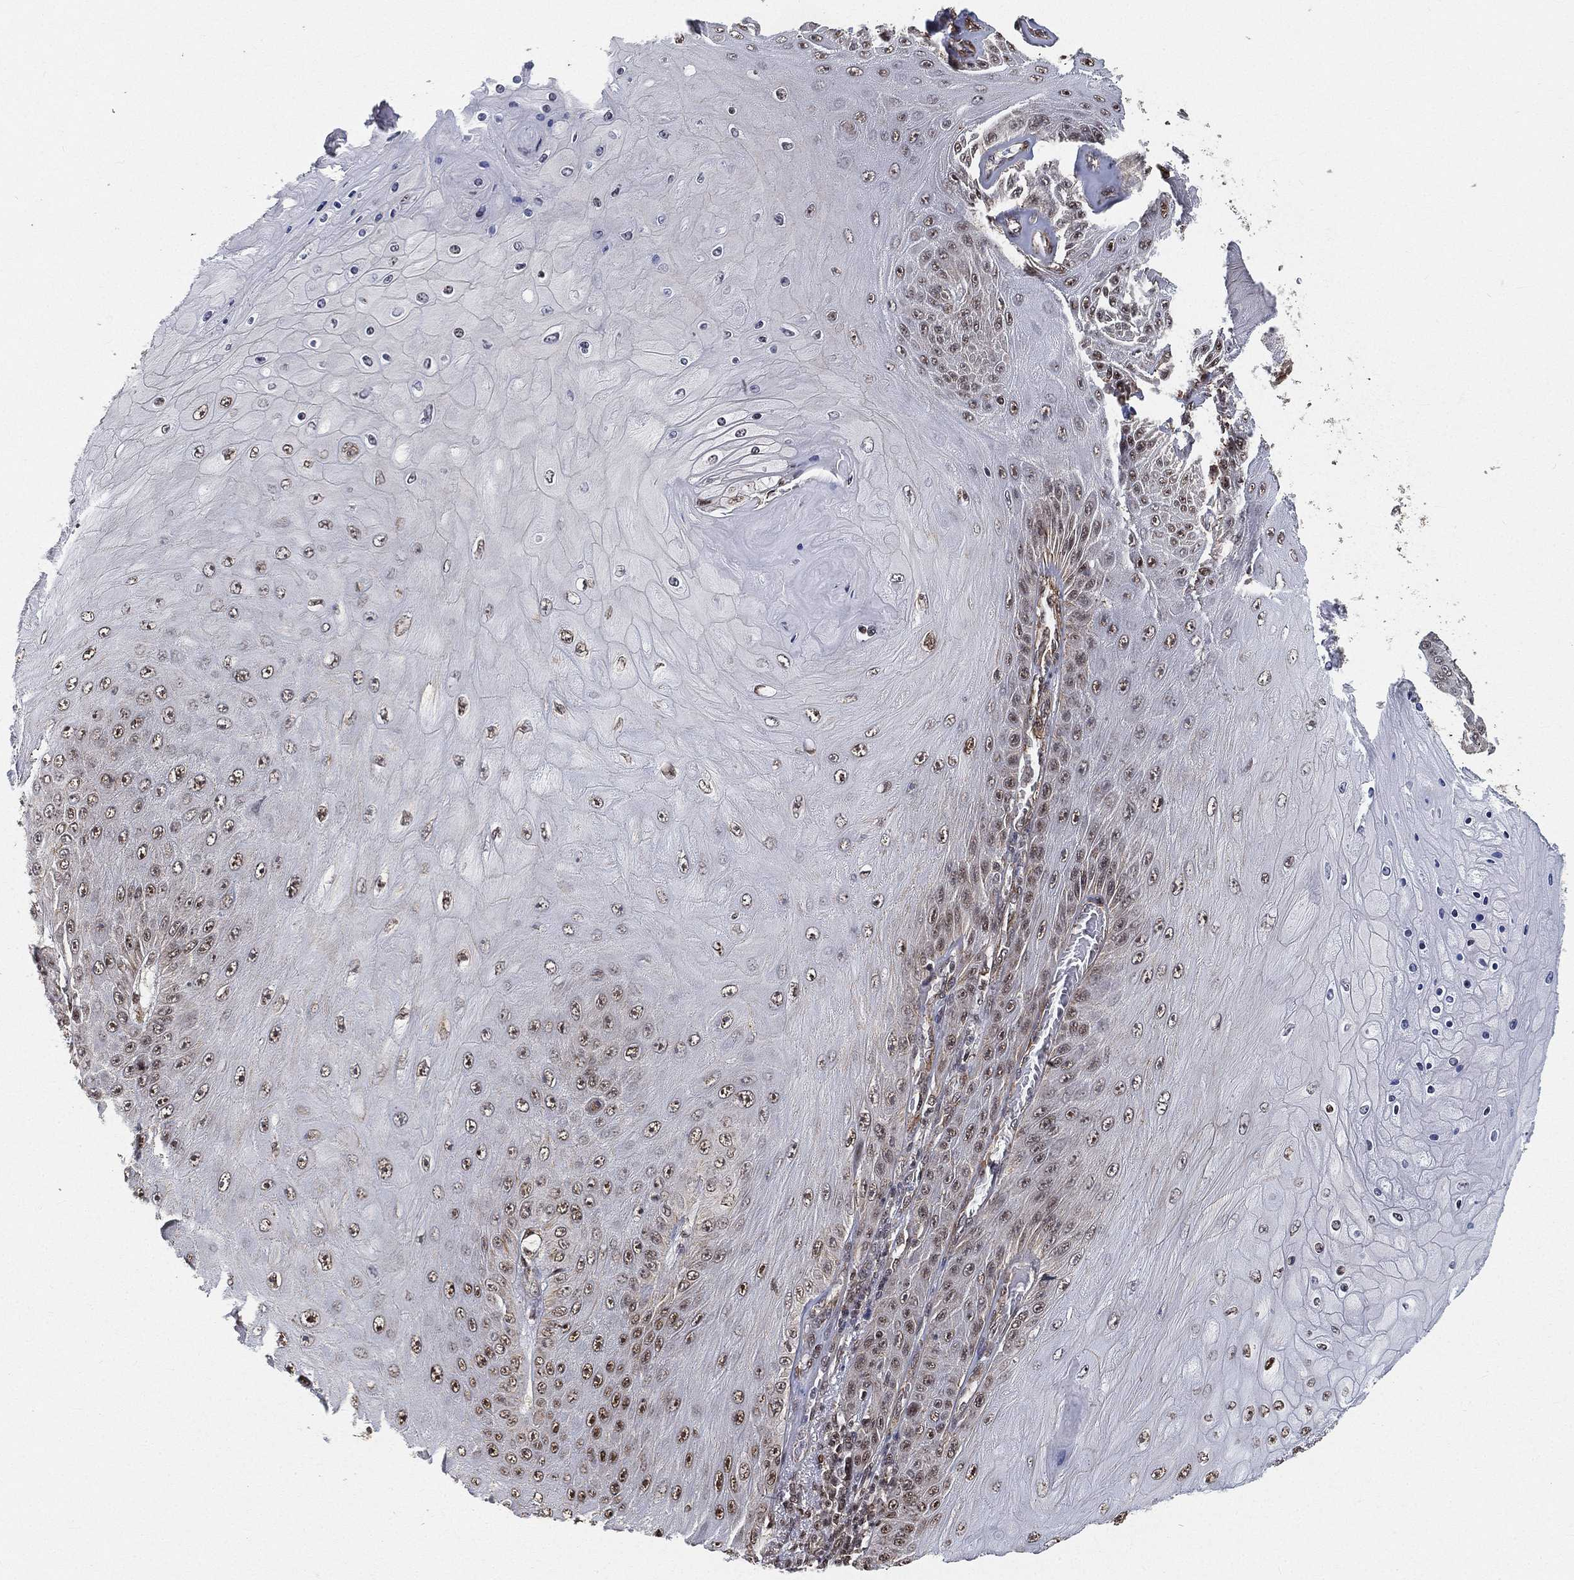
{"staining": {"intensity": "moderate", "quantity": "25%-75%", "location": "nuclear"}, "tissue": "skin cancer", "cell_type": "Tumor cells", "image_type": "cancer", "snomed": [{"axis": "morphology", "description": "Squamous cell carcinoma, NOS"}, {"axis": "topography", "description": "Skin"}], "caption": "IHC image of human skin cancer (squamous cell carcinoma) stained for a protein (brown), which shows medium levels of moderate nuclear expression in about 25%-75% of tumor cells.", "gene": "RSRC2", "patient": {"sex": "male", "age": 62}}